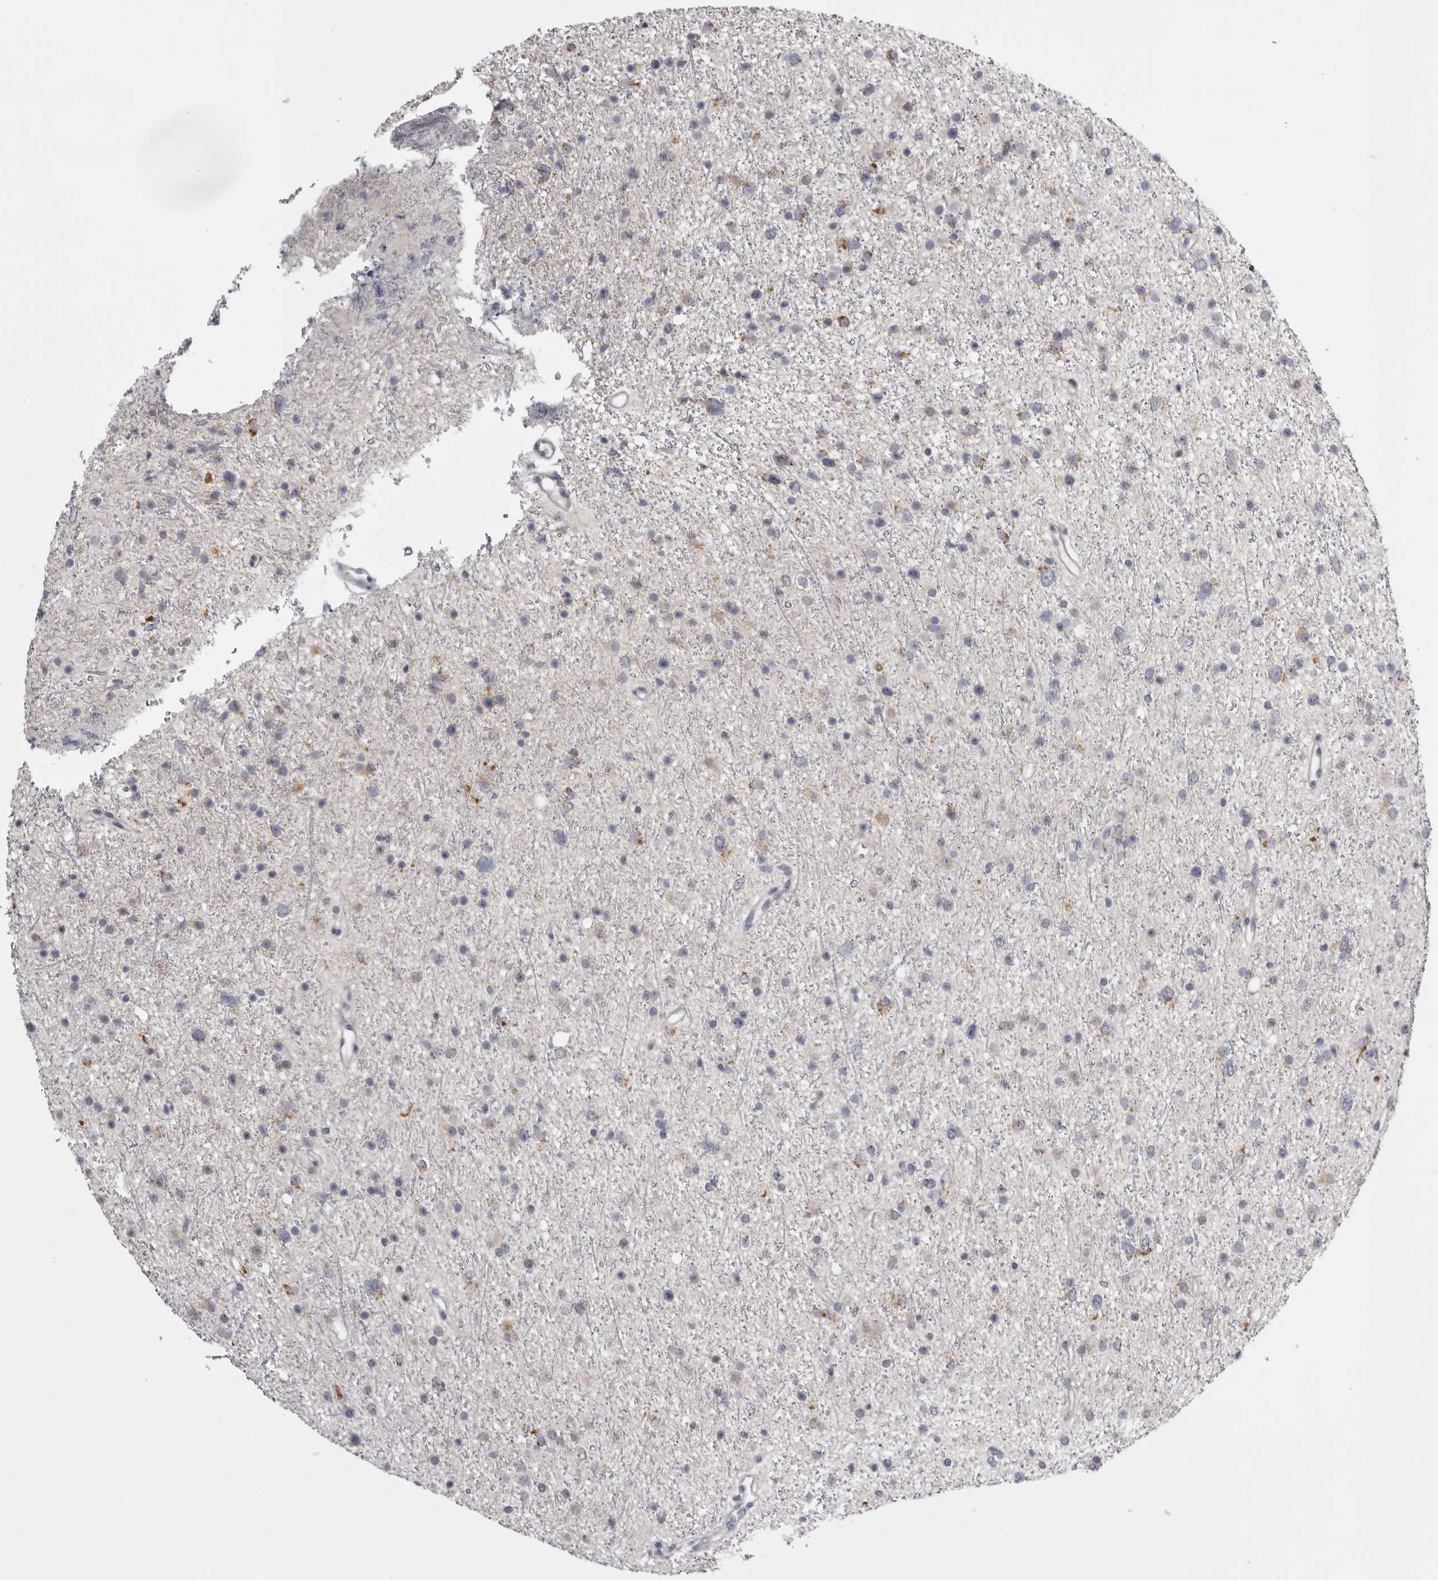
{"staining": {"intensity": "weak", "quantity": "<25%", "location": "cytoplasmic/membranous"}, "tissue": "glioma", "cell_type": "Tumor cells", "image_type": "cancer", "snomed": [{"axis": "morphology", "description": "Glioma, malignant, Low grade"}, {"axis": "topography", "description": "Cerebral cortex"}], "caption": "This micrograph is of low-grade glioma (malignant) stained with immunohistochemistry (IHC) to label a protein in brown with the nuclei are counter-stained blue. There is no staining in tumor cells. Brightfield microscopy of IHC stained with DAB (3,3'-diaminobenzidine) (brown) and hematoxylin (blue), captured at high magnification.", "gene": "CASQ1", "patient": {"sex": "female", "age": 39}}